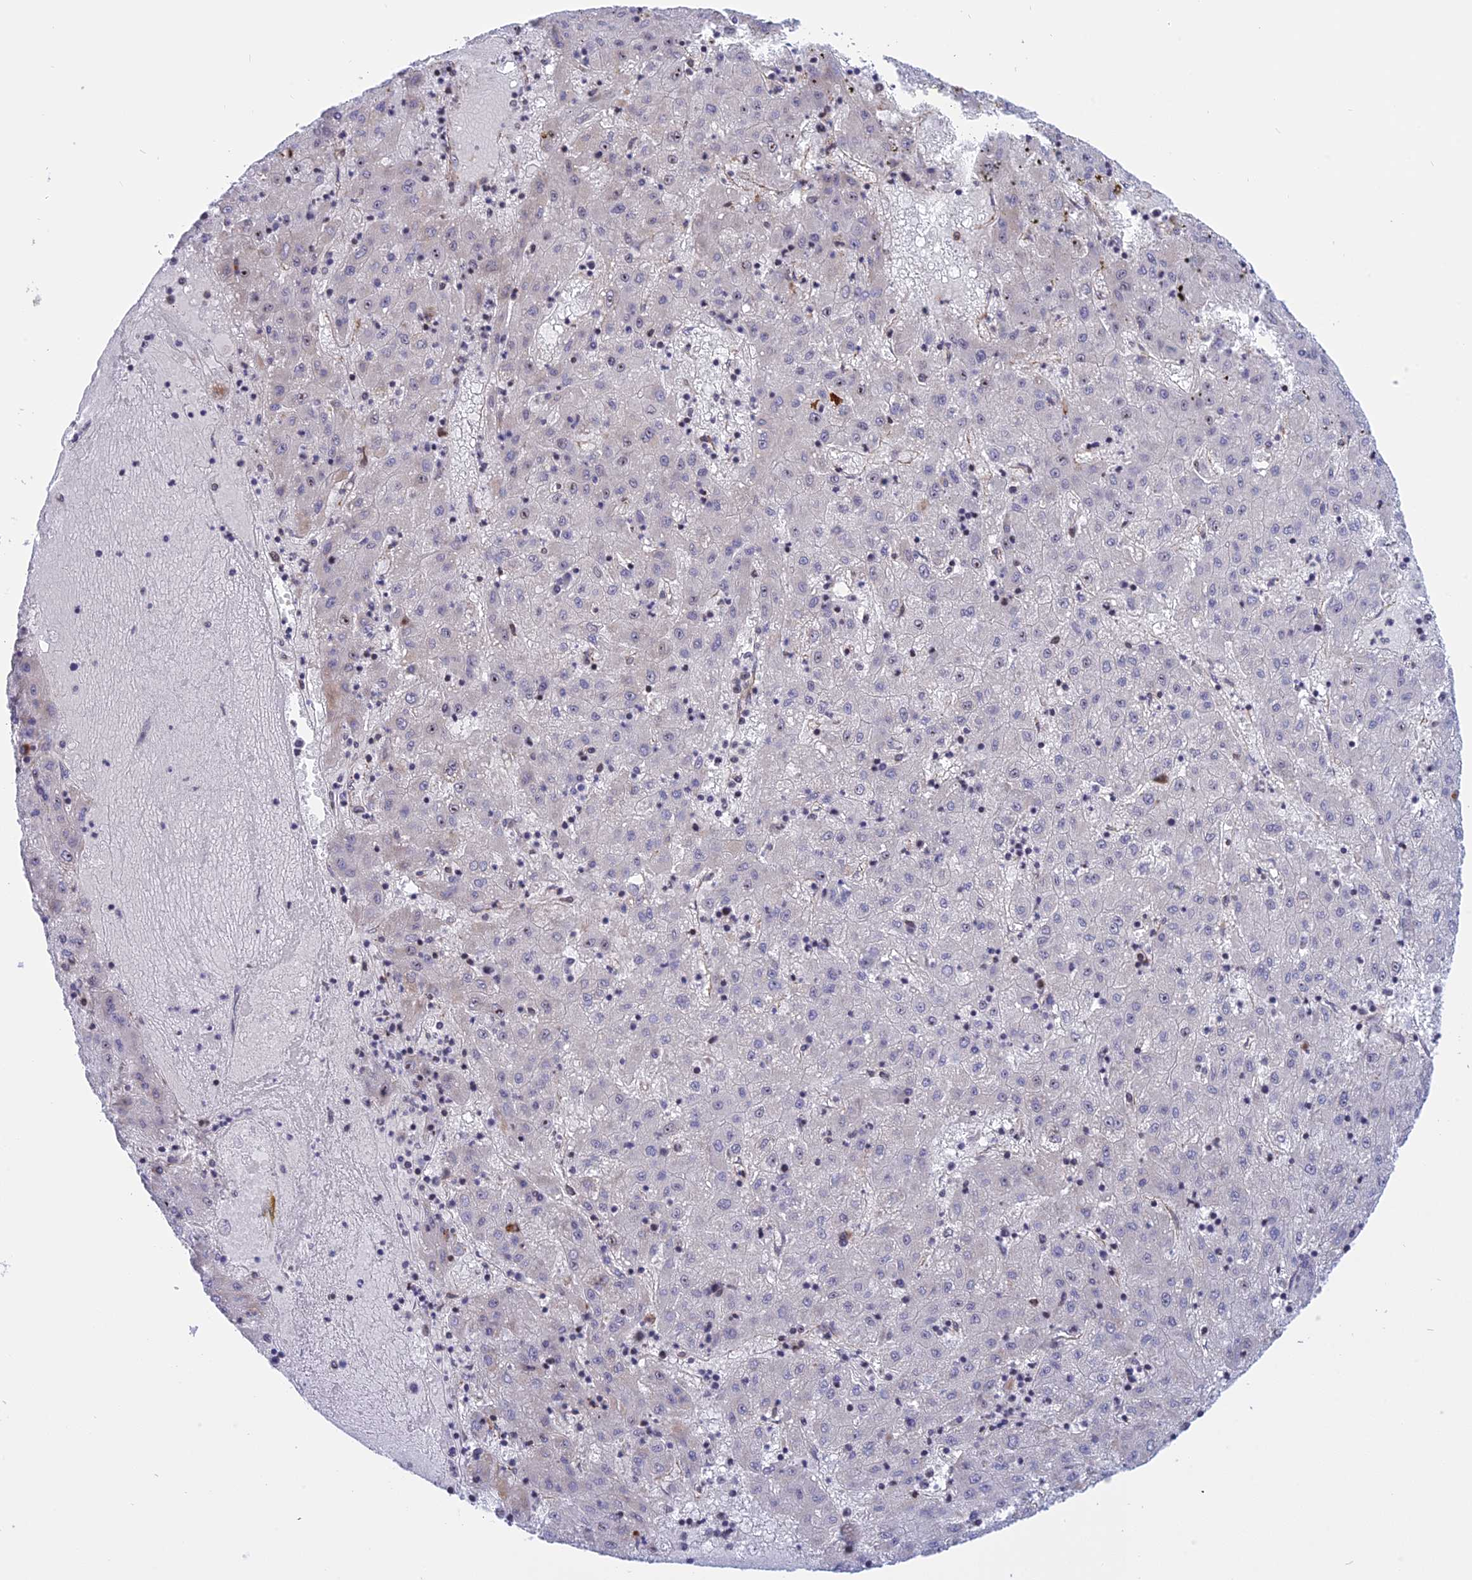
{"staining": {"intensity": "negative", "quantity": "none", "location": "none"}, "tissue": "liver cancer", "cell_type": "Tumor cells", "image_type": "cancer", "snomed": [{"axis": "morphology", "description": "Carcinoma, Hepatocellular, NOS"}, {"axis": "topography", "description": "Liver"}], "caption": "Image shows no protein staining in tumor cells of liver hepatocellular carcinoma tissue. Nuclei are stained in blue.", "gene": "MPND", "patient": {"sex": "male", "age": 72}}